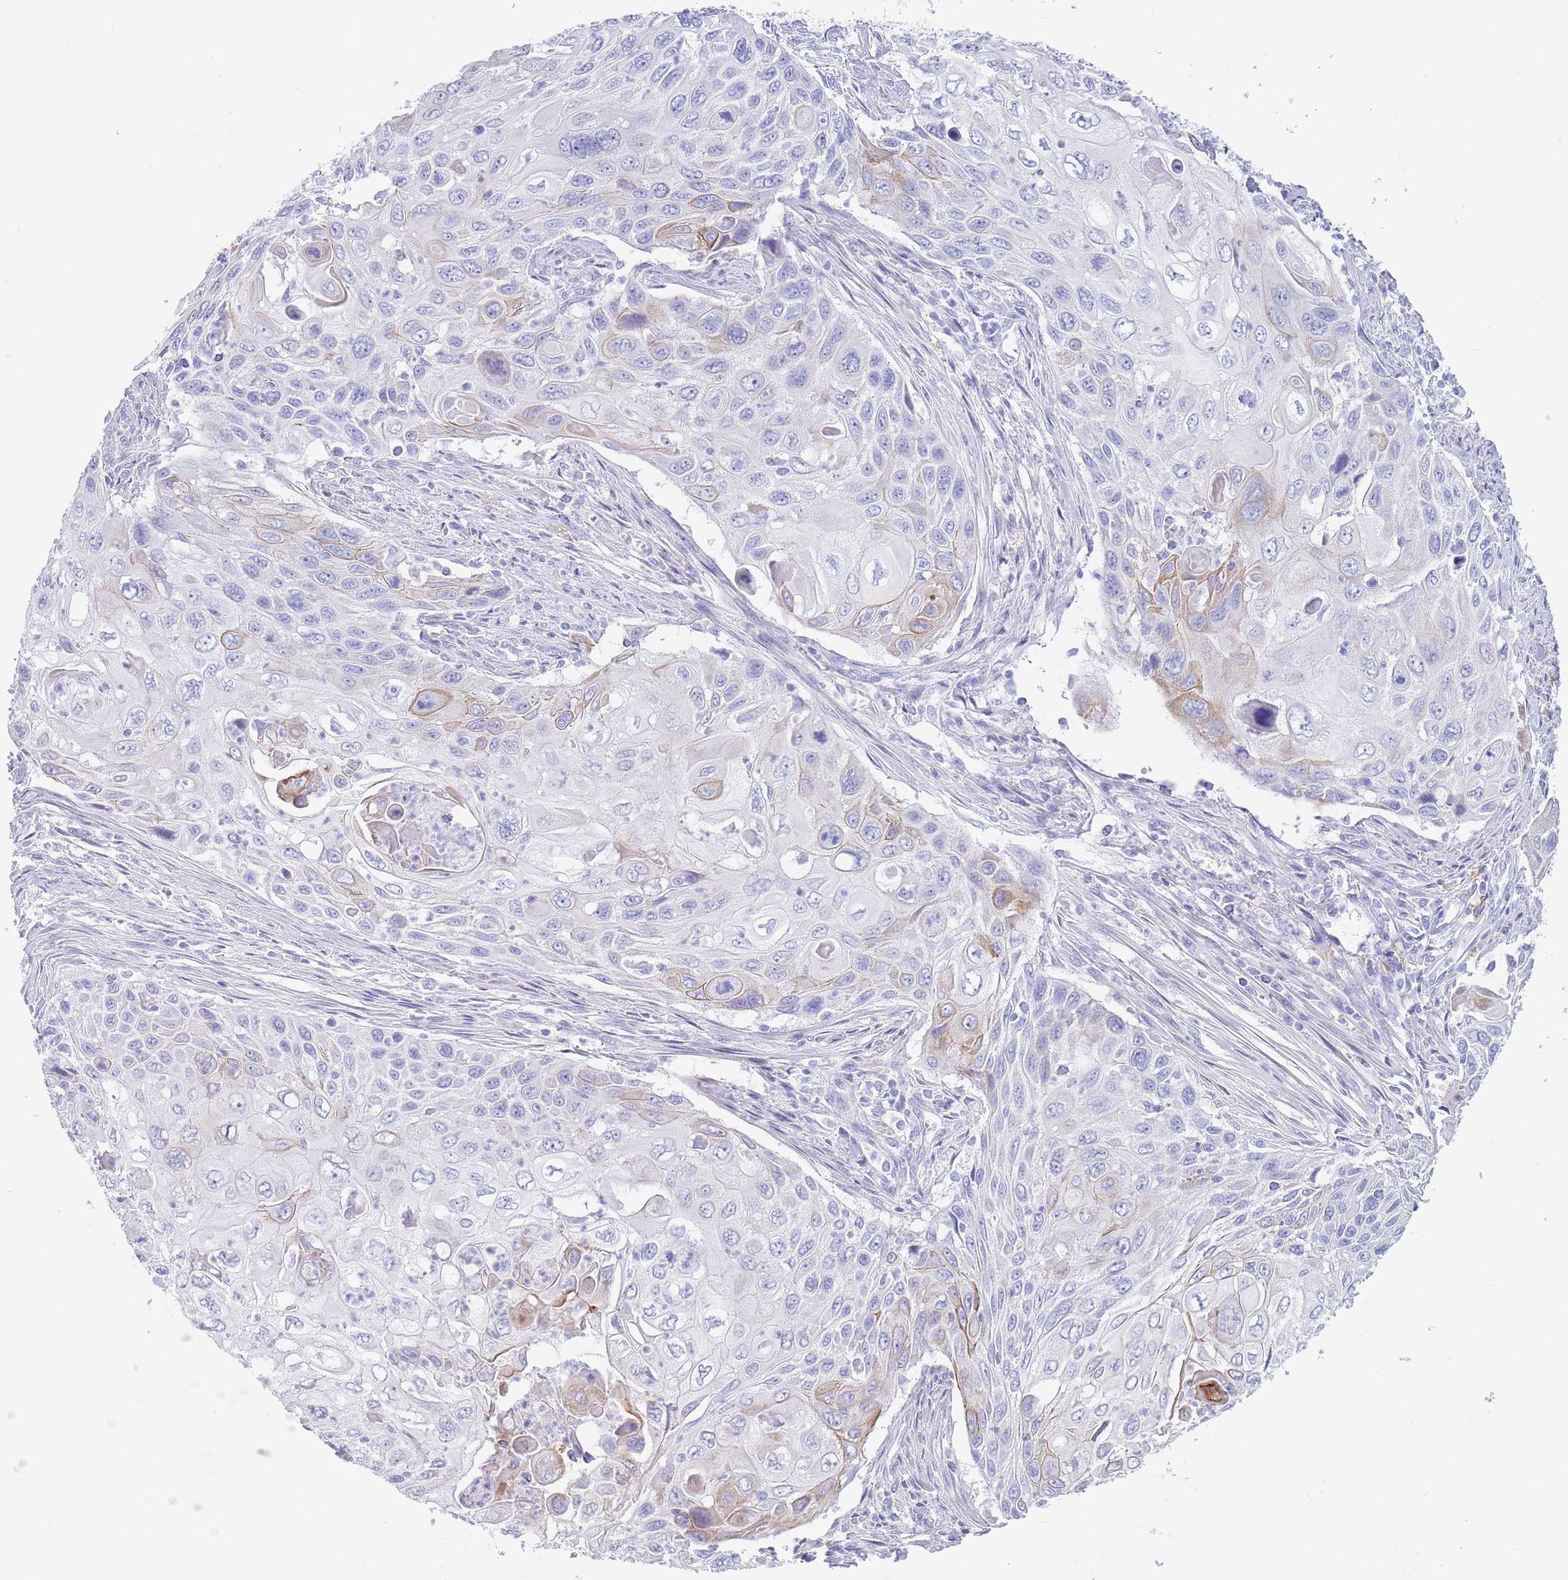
{"staining": {"intensity": "moderate", "quantity": "<25%", "location": "cytoplasmic/membranous"}, "tissue": "cervical cancer", "cell_type": "Tumor cells", "image_type": "cancer", "snomed": [{"axis": "morphology", "description": "Squamous cell carcinoma, NOS"}, {"axis": "topography", "description": "Cervix"}], "caption": "An immunohistochemistry micrograph of tumor tissue is shown. Protein staining in brown labels moderate cytoplasmic/membranous positivity in cervical cancer (squamous cell carcinoma) within tumor cells. Using DAB (3,3'-diaminobenzidine) (brown) and hematoxylin (blue) stains, captured at high magnification using brightfield microscopy.", "gene": "CPXM2", "patient": {"sex": "female", "age": 70}}